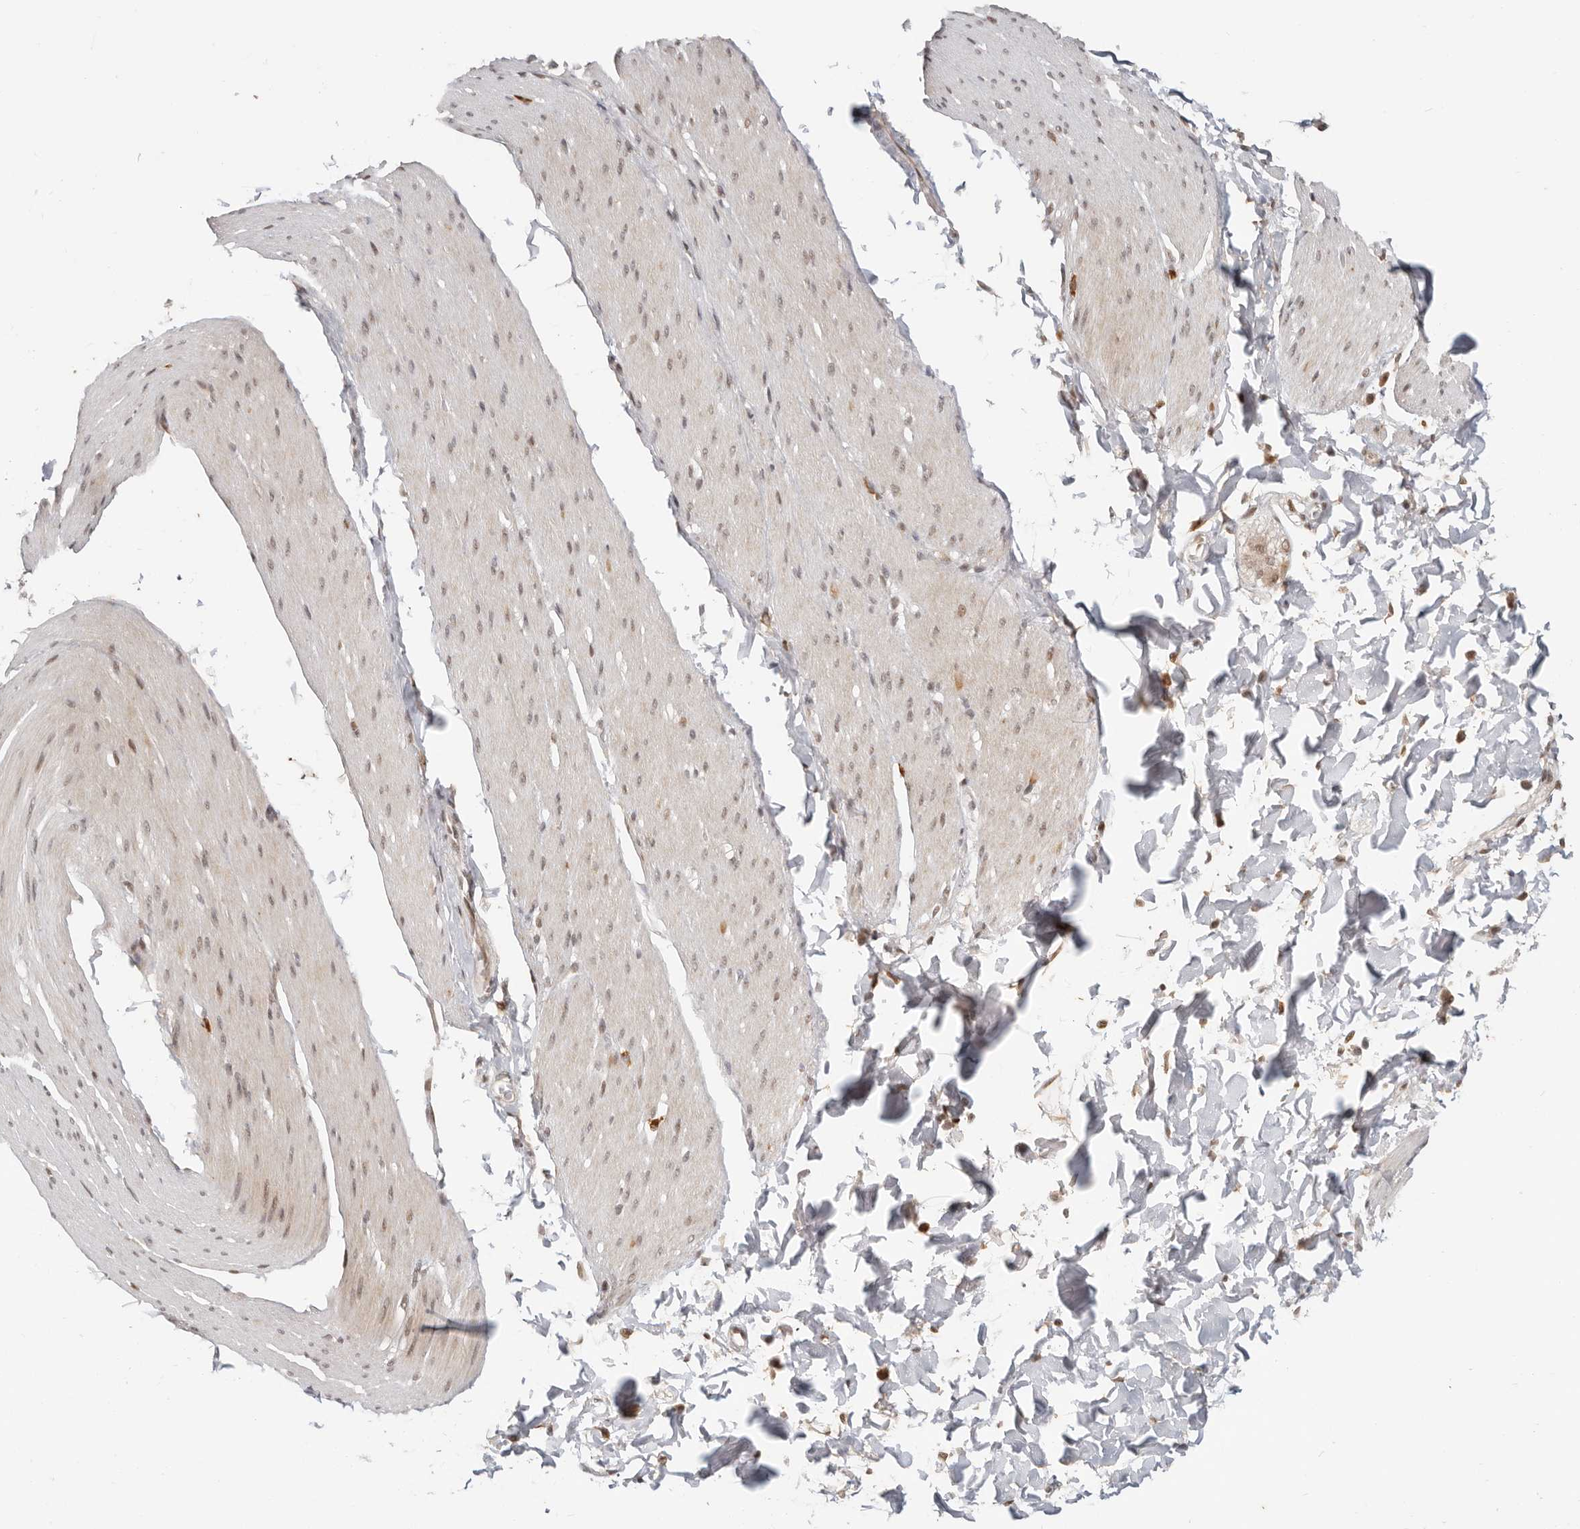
{"staining": {"intensity": "weak", "quantity": "<25%", "location": "cytoplasmic/membranous,nuclear"}, "tissue": "smooth muscle", "cell_type": "Smooth muscle cells", "image_type": "normal", "snomed": [{"axis": "morphology", "description": "Normal tissue, NOS"}, {"axis": "topography", "description": "Smooth muscle"}, {"axis": "topography", "description": "Small intestine"}], "caption": "Immunohistochemistry (IHC) of normal smooth muscle shows no positivity in smooth muscle cells.", "gene": "RFC2", "patient": {"sex": "female", "age": 84}}